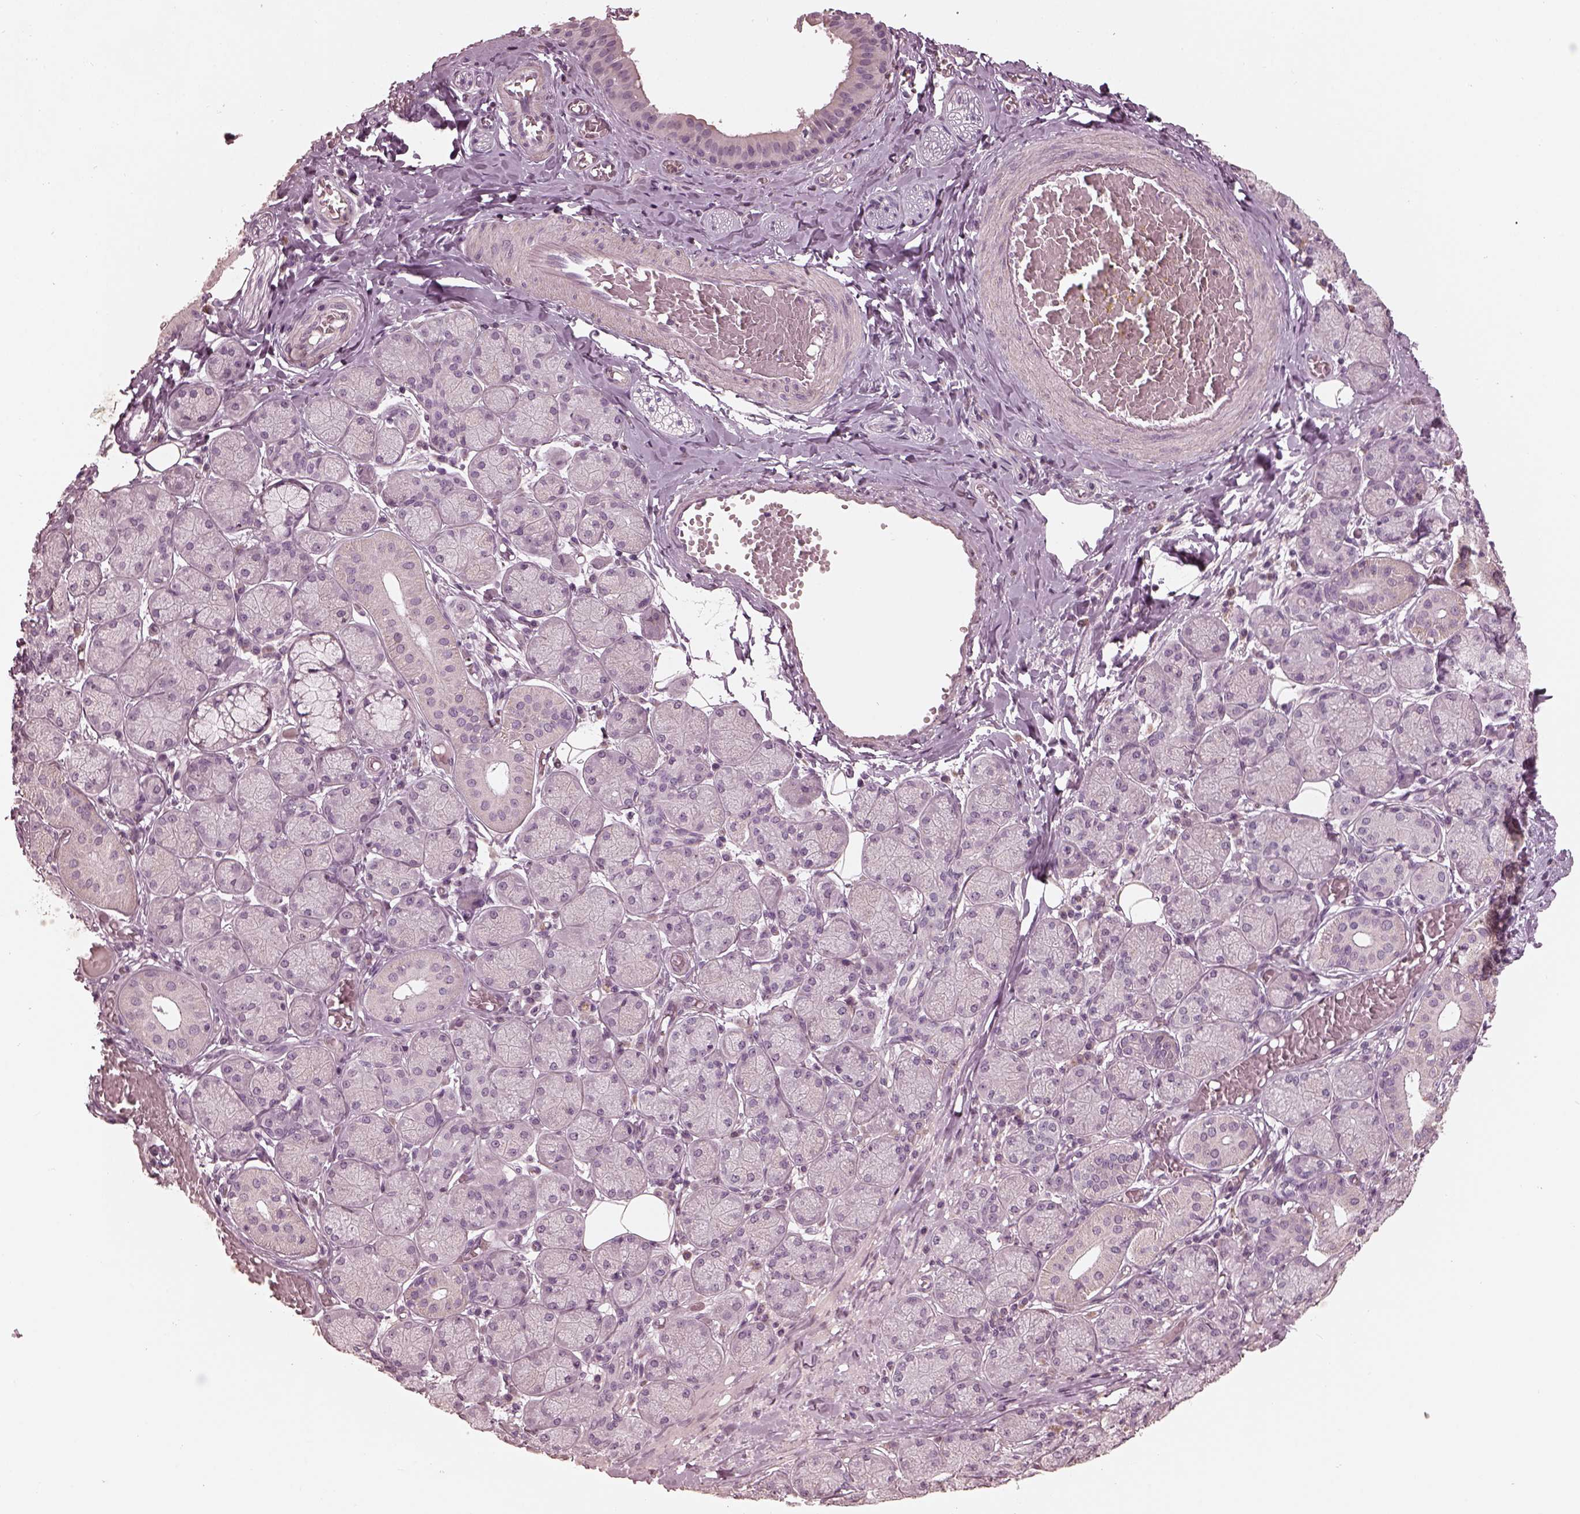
{"staining": {"intensity": "negative", "quantity": "none", "location": "none"}, "tissue": "salivary gland", "cell_type": "Glandular cells", "image_type": "normal", "snomed": [{"axis": "morphology", "description": "Normal tissue, NOS"}, {"axis": "topography", "description": "Salivary gland"}, {"axis": "topography", "description": "Peripheral nerve tissue"}], "caption": "Glandular cells show no significant protein positivity in benign salivary gland. The staining was performed using DAB (3,3'-diaminobenzidine) to visualize the protein expression in brown, while the nuclei were stained in blue with hematoxylin (Magnification: 20x).", "gene": "OPTC", "patient": {"sex": "female", "age": 24}}